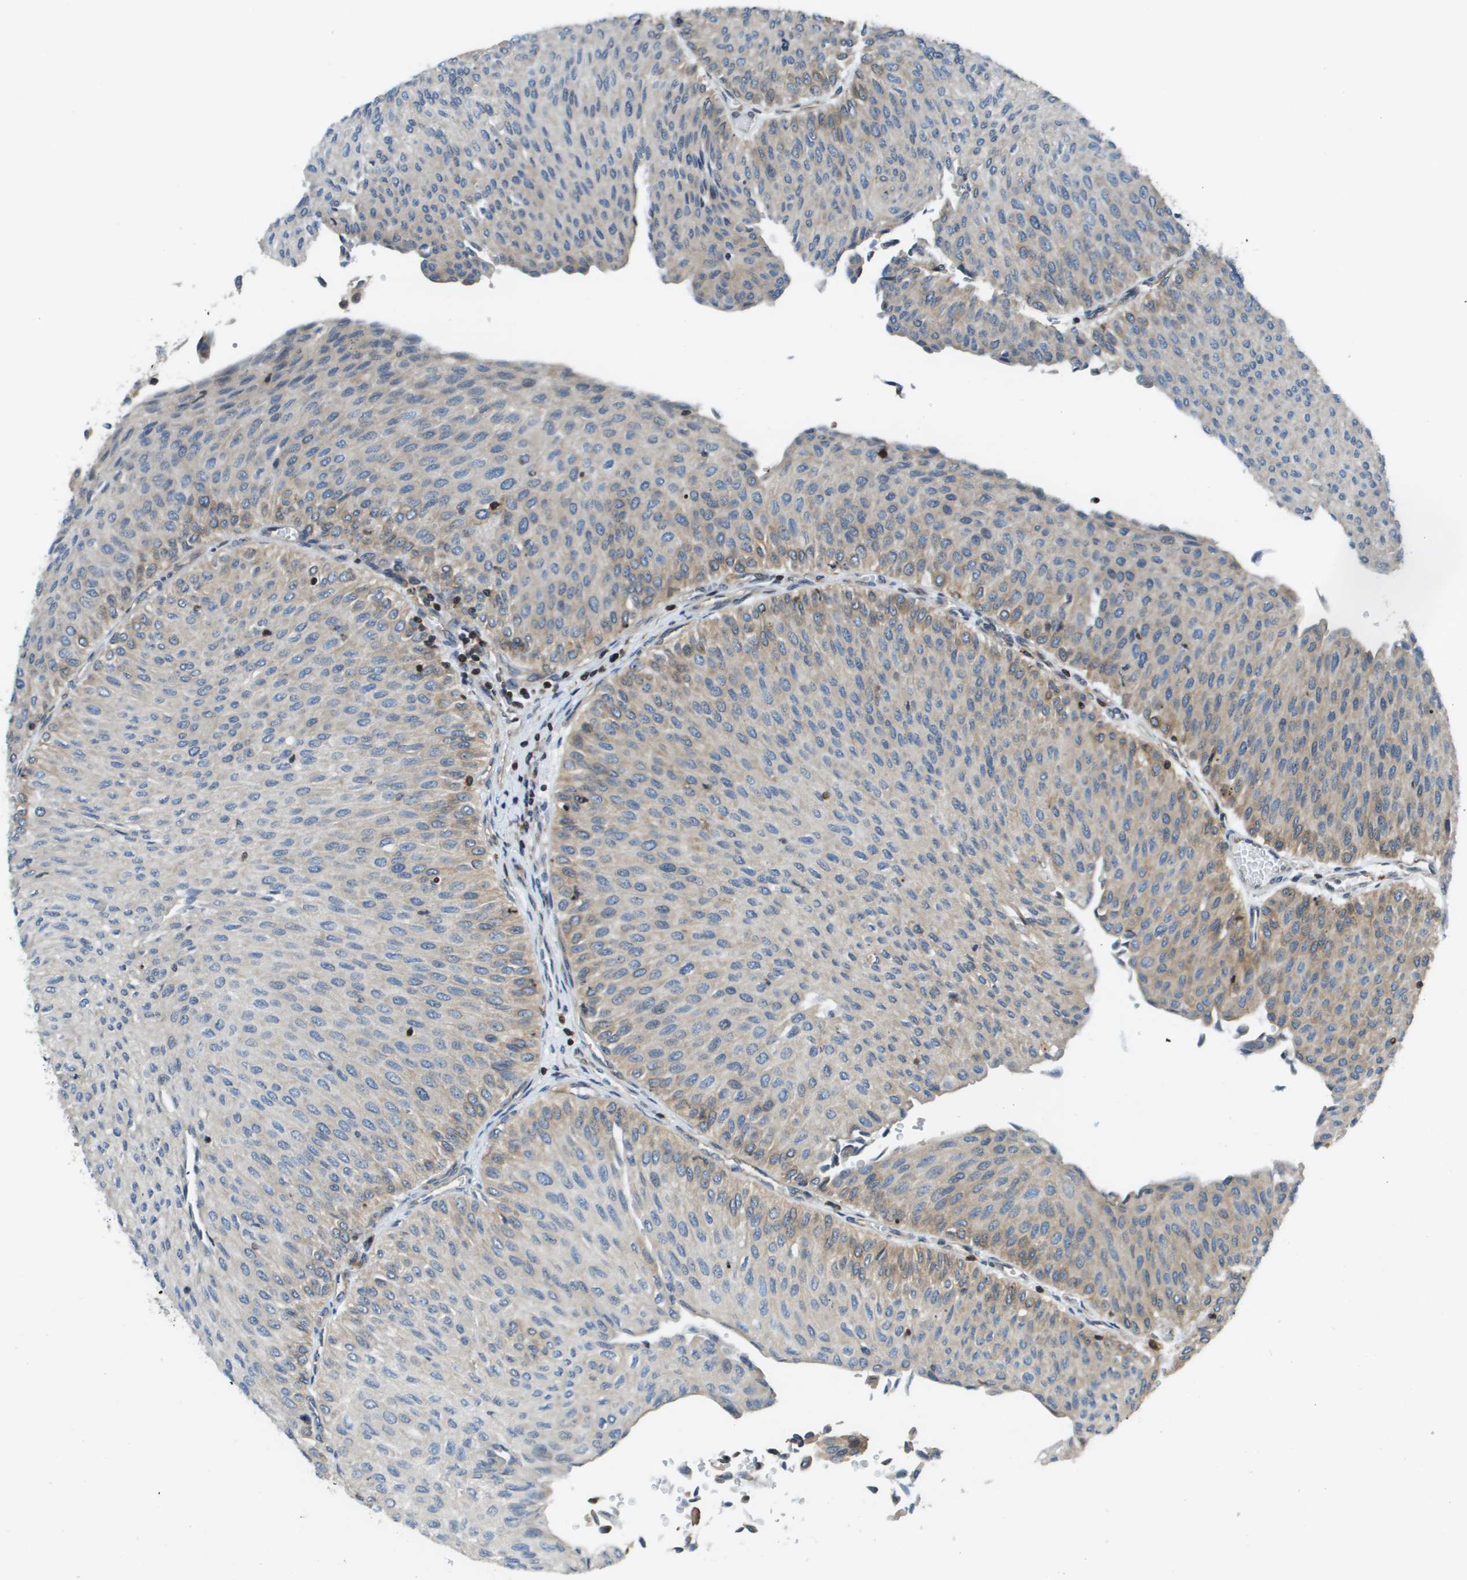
{"staining": {"intensity": "weak", "quantity": "25%-75%", "location": "cytoplasmic/membranous"}, "tissue": "urothelial cancer", "cell_type": "Tumor cells", "image_type": "cancer", "snomed": [{"axis": "morphology", "description": "Urothelial carcinoma, Low grade"}, {"axis": "topography", "description": "Urinary bladder"}], "caption": "Brown immunohistochemical staining in urothelial cancer demonstrates weak cytoplasmic/membranous expression in approximately 25%-75% of tumor cells. Ihc stains the protein of interest in brown and the nuclei are stained blue.", "gene": "ESYT1", "patient": {"sex": "male", "age": 78}}